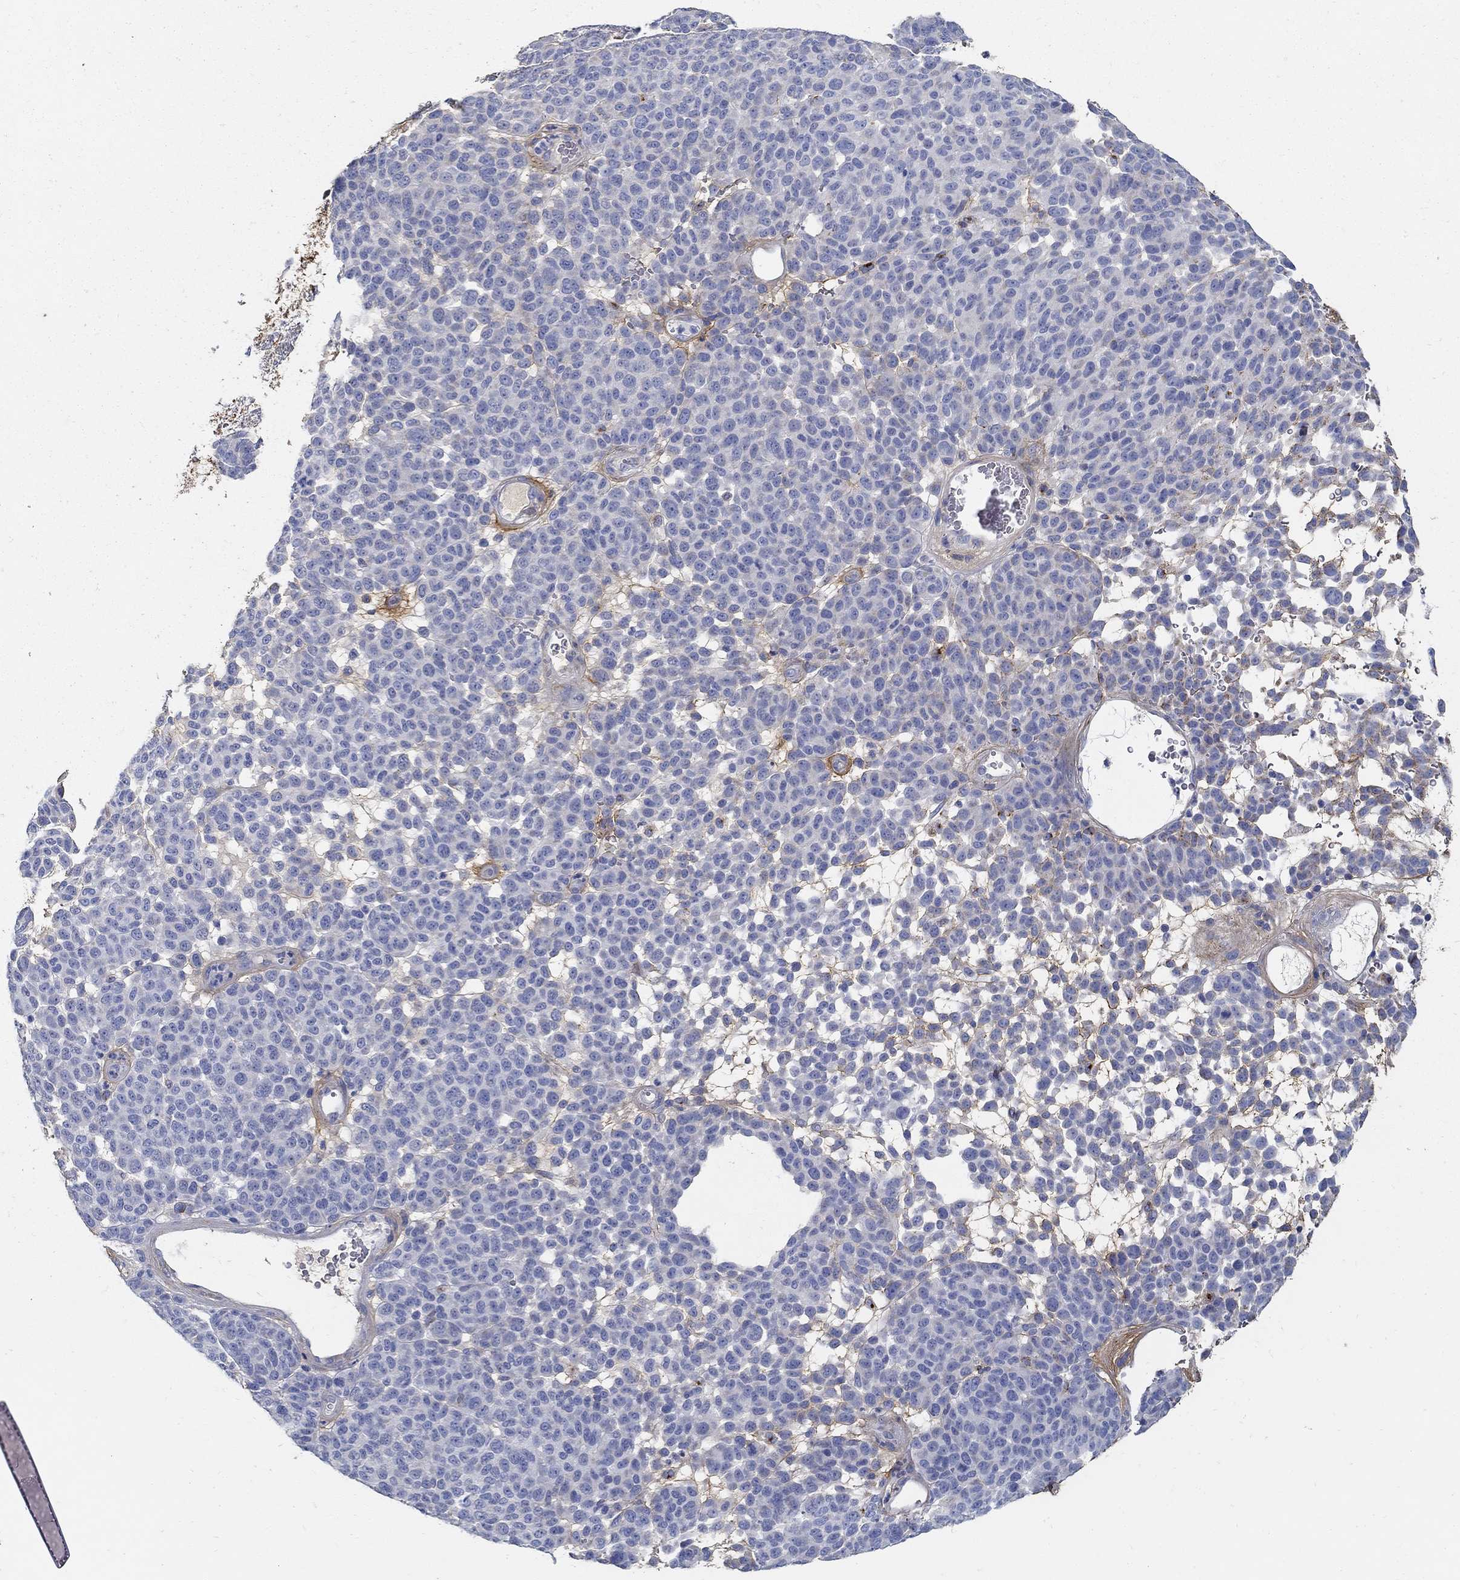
{"staining": {"intensity": "negative", "quantity": "none", "location": "none"}, "tissue": "melanoma", "cell_type": "Tumor cells", "image_type": "cancer", "snomed": [{"axis": "morphology", "description": "Malignant melanoma, NOS"}, {"axis": "topography", "description": "Skin"}], "caption": "Immunohistochemistry histopathology image of human malignant melanoma stained for a protein (brown), which demonstrates no positivity in tumor cells.", "gene": "TGFBI", "patient": {"sex": "male", "age": 59}}